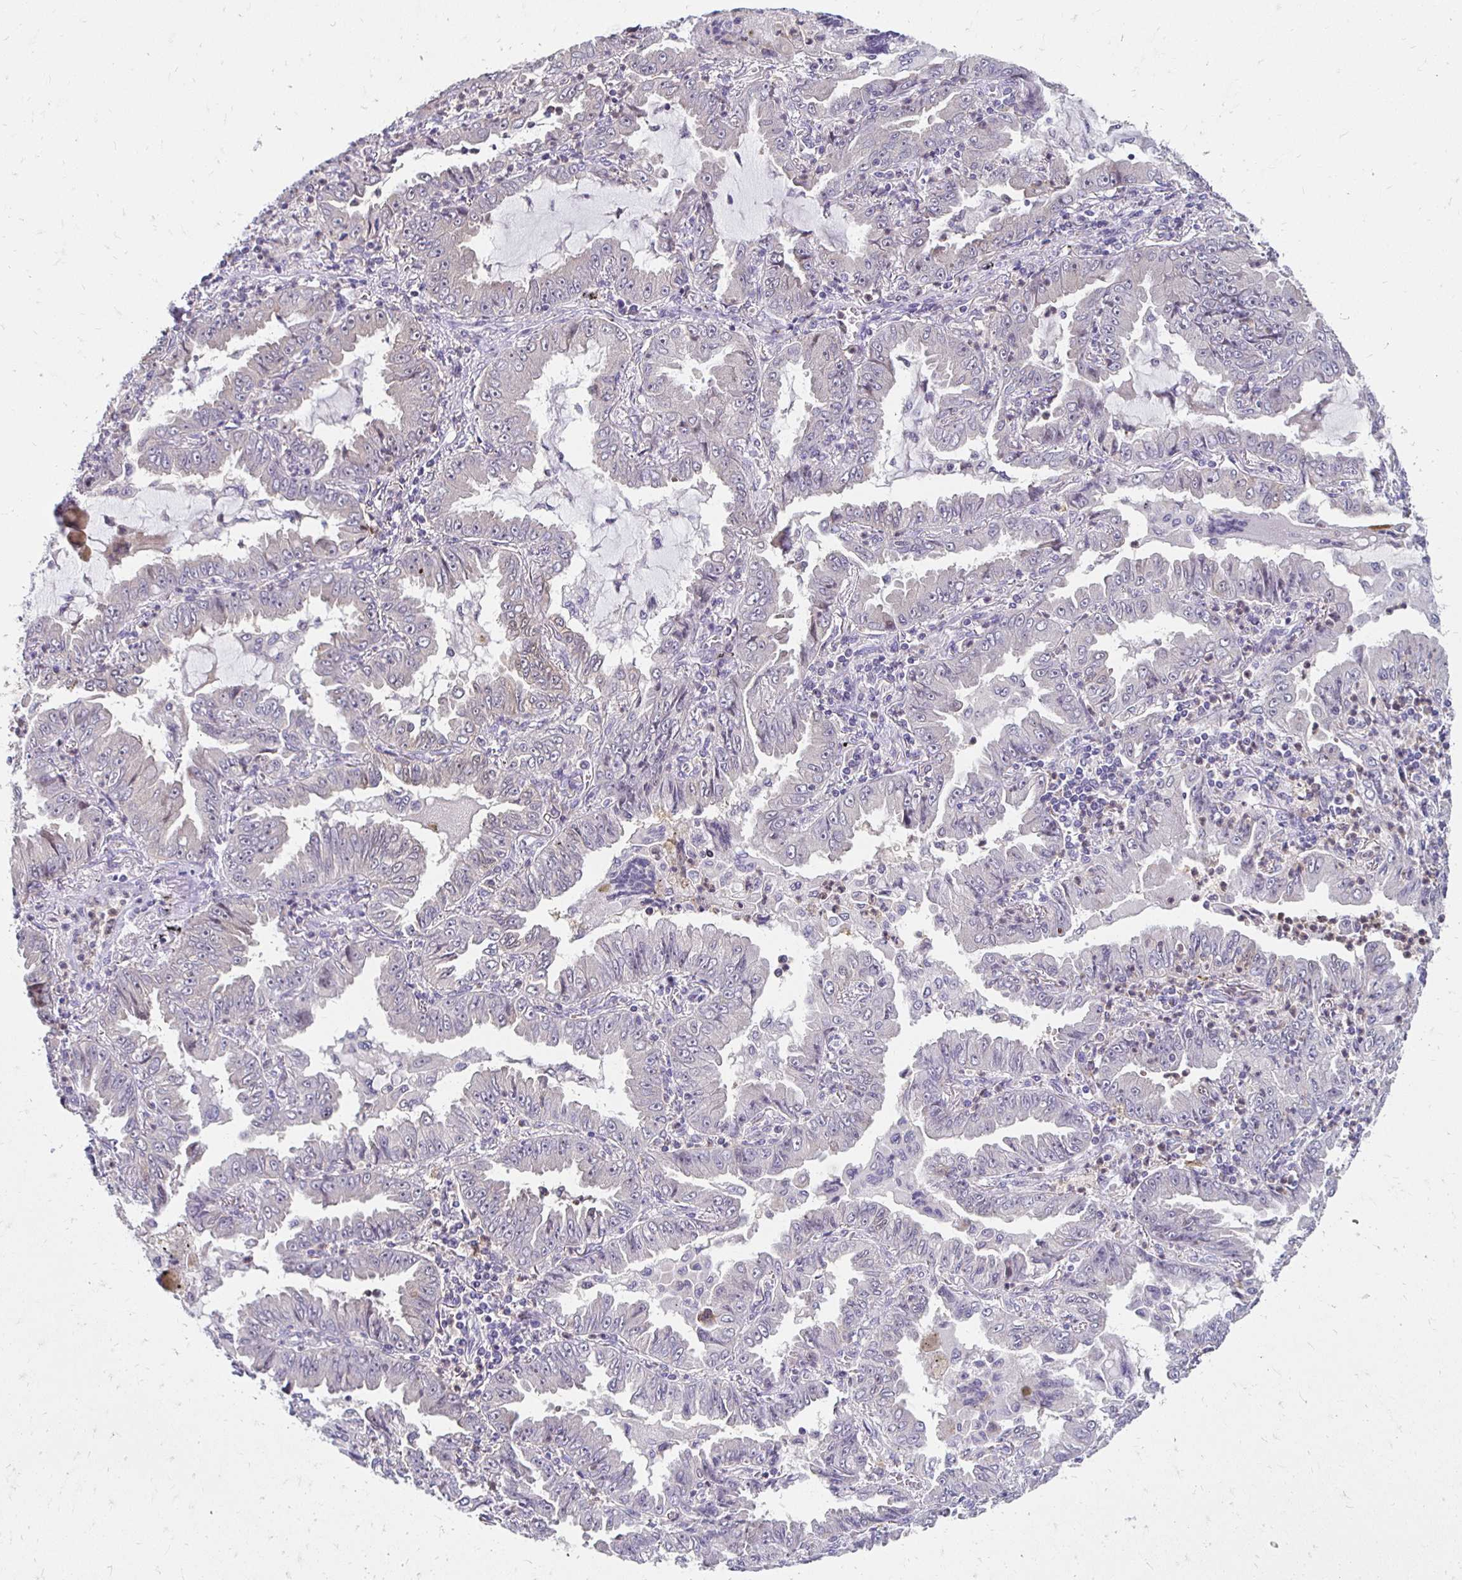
{"staining": {"intensity": "negative", "quantity": "none", "location": "none"}, "tissue": "lung cancer", "cell_type": "Tumor cells", "image_type": "cancer", "snomed": [{"axis": "morphology", "description": "Adenocarcinoma, NOS"}, {"axis": "topography", "description": "Lung"}], "caption": "Immunohistochemistry (IHC) of human lung cancer reveals no staining in tumor cells.", "gene": "PADI2", "patient": {"sex": "female", "age": 52}}